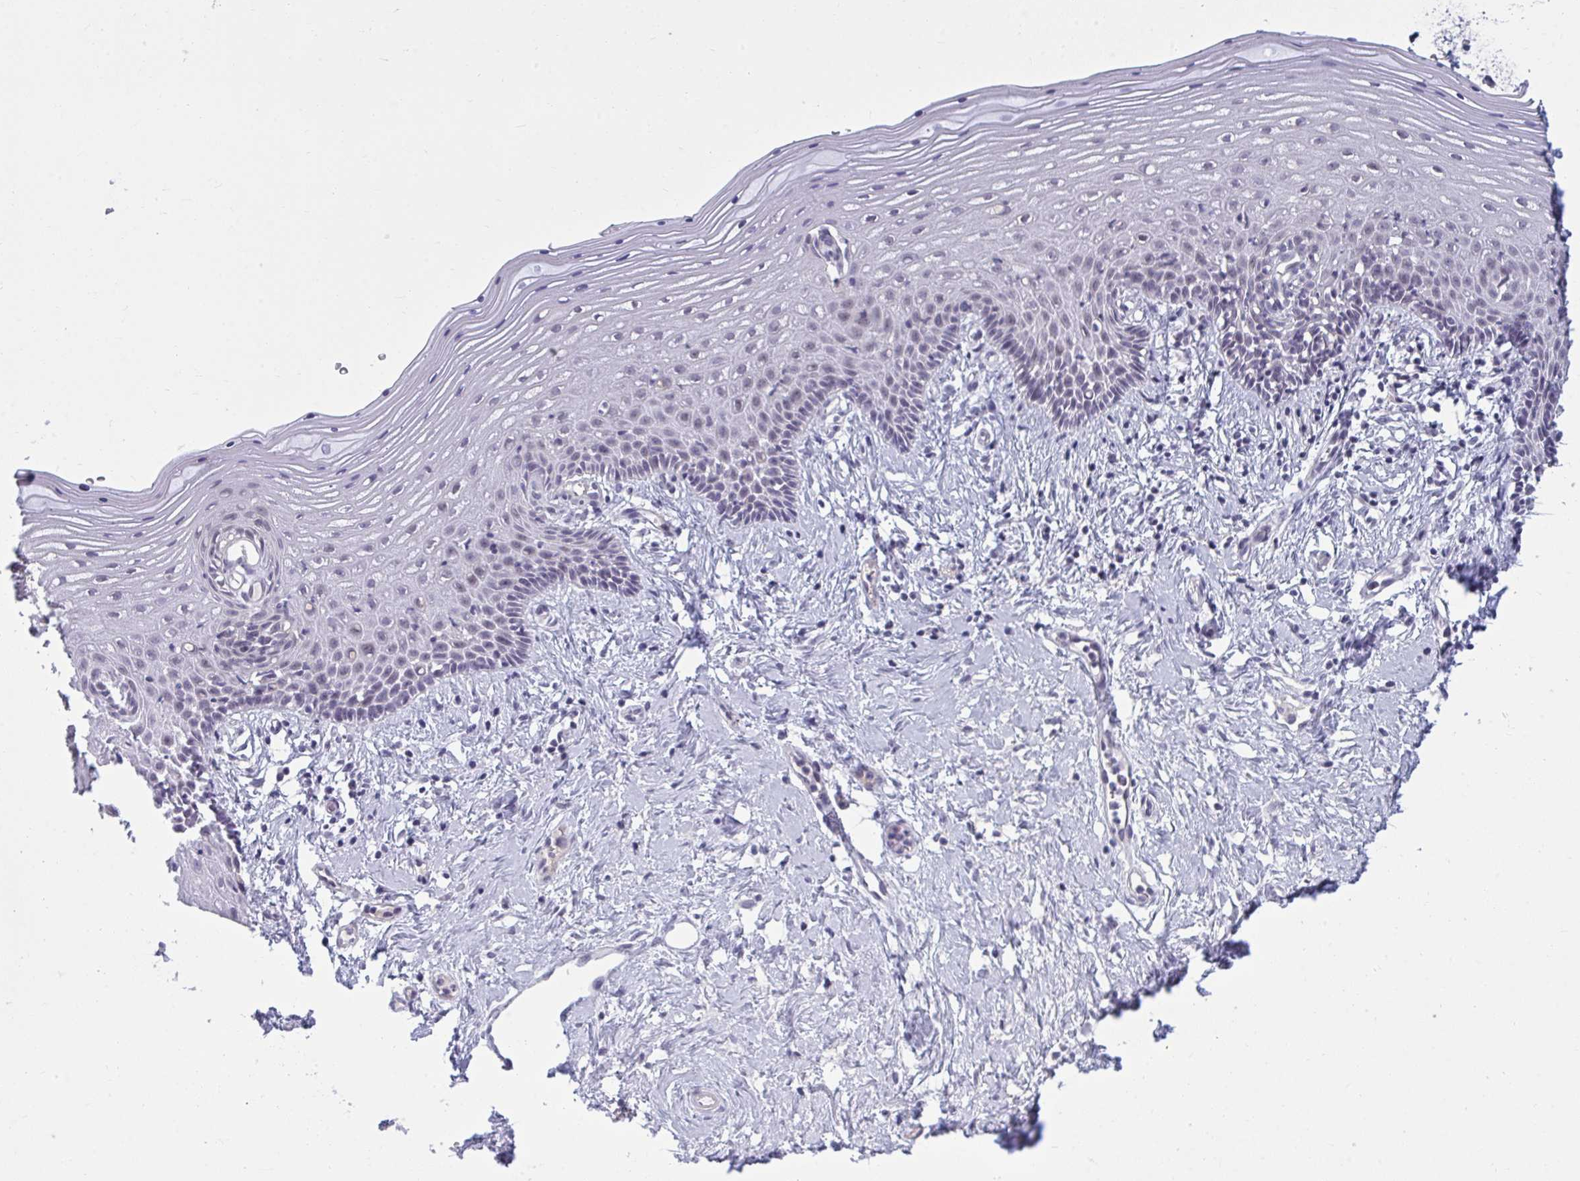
{"staining": {"intensity": "negative", "quantity": "none", "location": "none"}, "tissue": "vagina", "cell_type": "Squamous epithelial cells", "image_type": "normal", "snomed": [{"axis": "morphology", "description": "Normal tissue, NOS"}, {"axis": "topography", "description": "Vagina"}], "caption": "Immunohistochemistry (IHC) of benign vagina displays no expression in squamous epithelial cells.", "gene": "RNASEH1", "patient": {"sex": "female", "age": 42}}